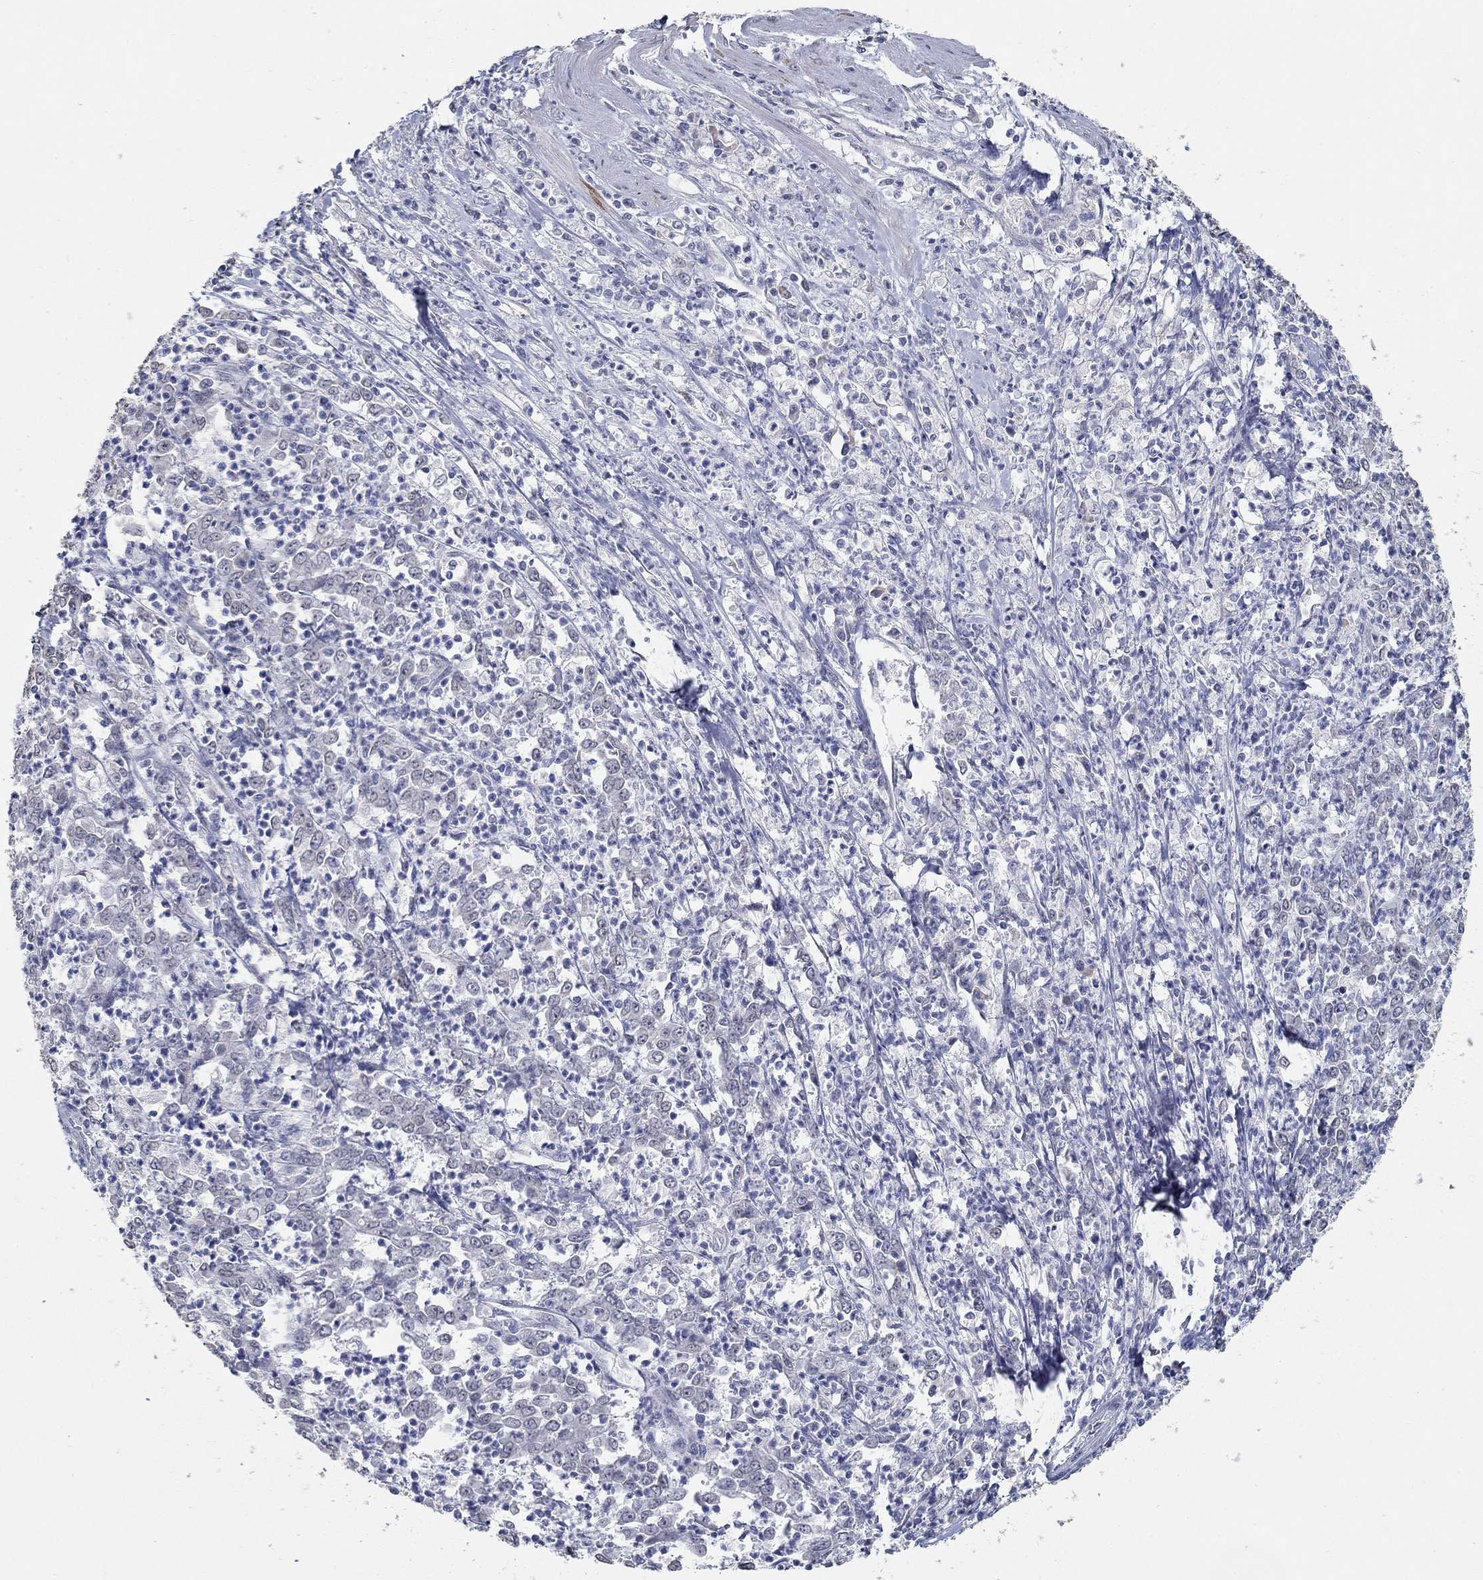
{"staining": {"intensity": "negative", "quantity": "none", "location": "none"}, "tissue": "stomach cancer", "cell_type": "Tumor cells", "image_type": "cancer", "snomed": [{"axis": "morphology", "description": "Adenocarcinoma, NOS"}, {"axis": "topography", "description": "Stomach, lower"}], "caption": "This is a photomicrograph of immunohistochemistry staining of stomach cancer, which shows no expression in tumor cells.", "gene": "NUP155", "patient": {"sex": "female", "age": 71}}